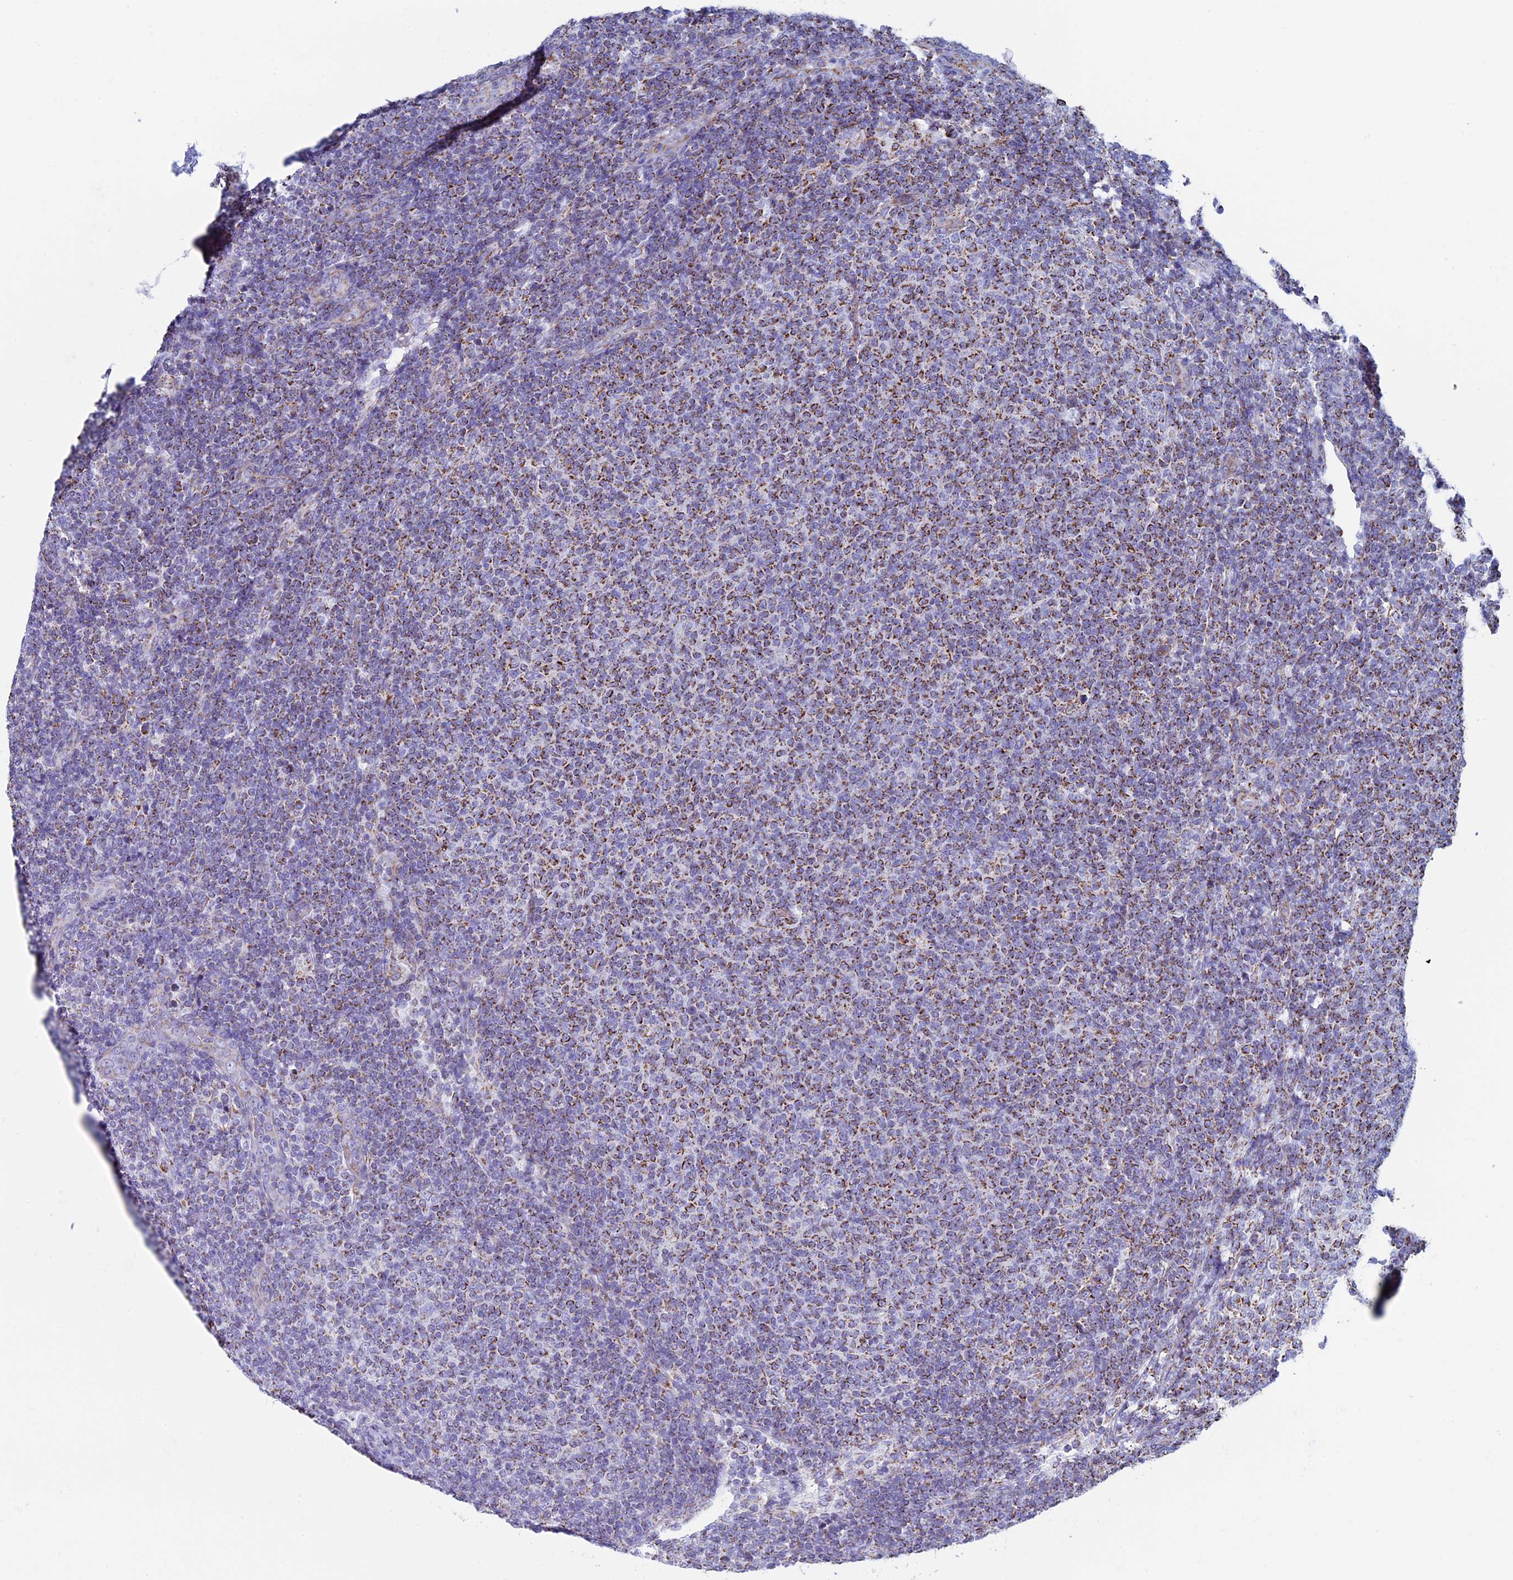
{"staining": {"intensity": "moderate", "quantity": ">75%", "location": "cytoplasmic/membranous"}, "tissue": "lymphoma", "cell_type": "Tumor cells", "image_type": "cancer", "snomed": [{"axis": "morphology", "description": "Malignant lymphoma, non-Hodgkin's type, Low grade"}, {"axis": "topography", "description": "Lymph node"}], "caption": "A photomicrograph showing moderate cytoplasmic/membranous expression in about >75% of tumor cells in low-grade malignant lymphoma, non-Hodgkin's type, as visualized by brown immunohistochemical staining.", "gene": "UQCRFS1", "patient": {"sex": "male", "age": 66}}